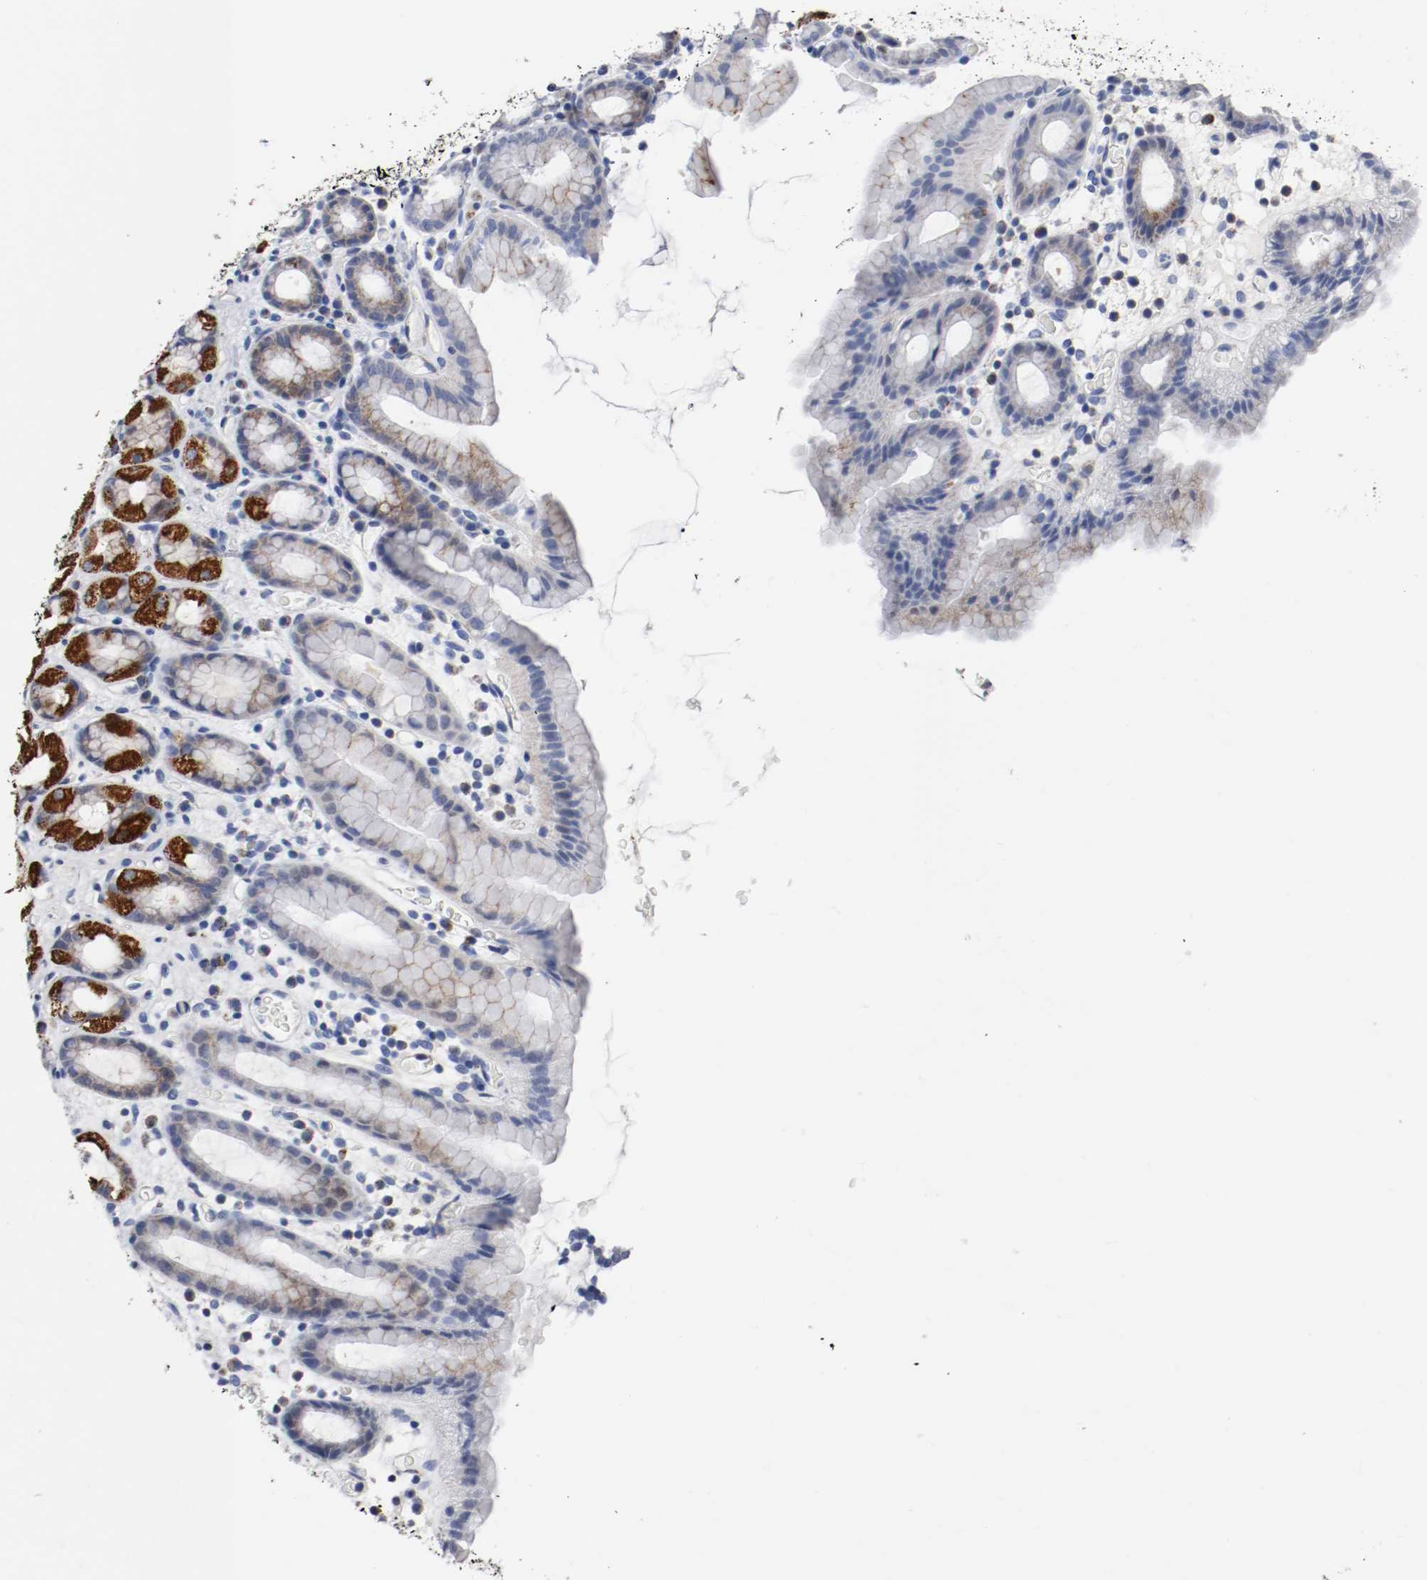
{"staining": {"intensity": "strong", "quantity": ">75%", "location": "cytoplasmic/membranous"}, "tissue": "stomach", "cell_type": "Glandular cells", "image_type": "normal", "snomed": [{"axis": "morphology", "description": "Normal tissue, NOS"}, {"axis": "topography", "description": "Stomach, upper"}], "caption": "Stomach stained for a protein demonstrates strong cytoplasmic/membranous positivity in glandular cells.", "gene": "TUBD1", "patient": {"sex": "male", "age": 68}}